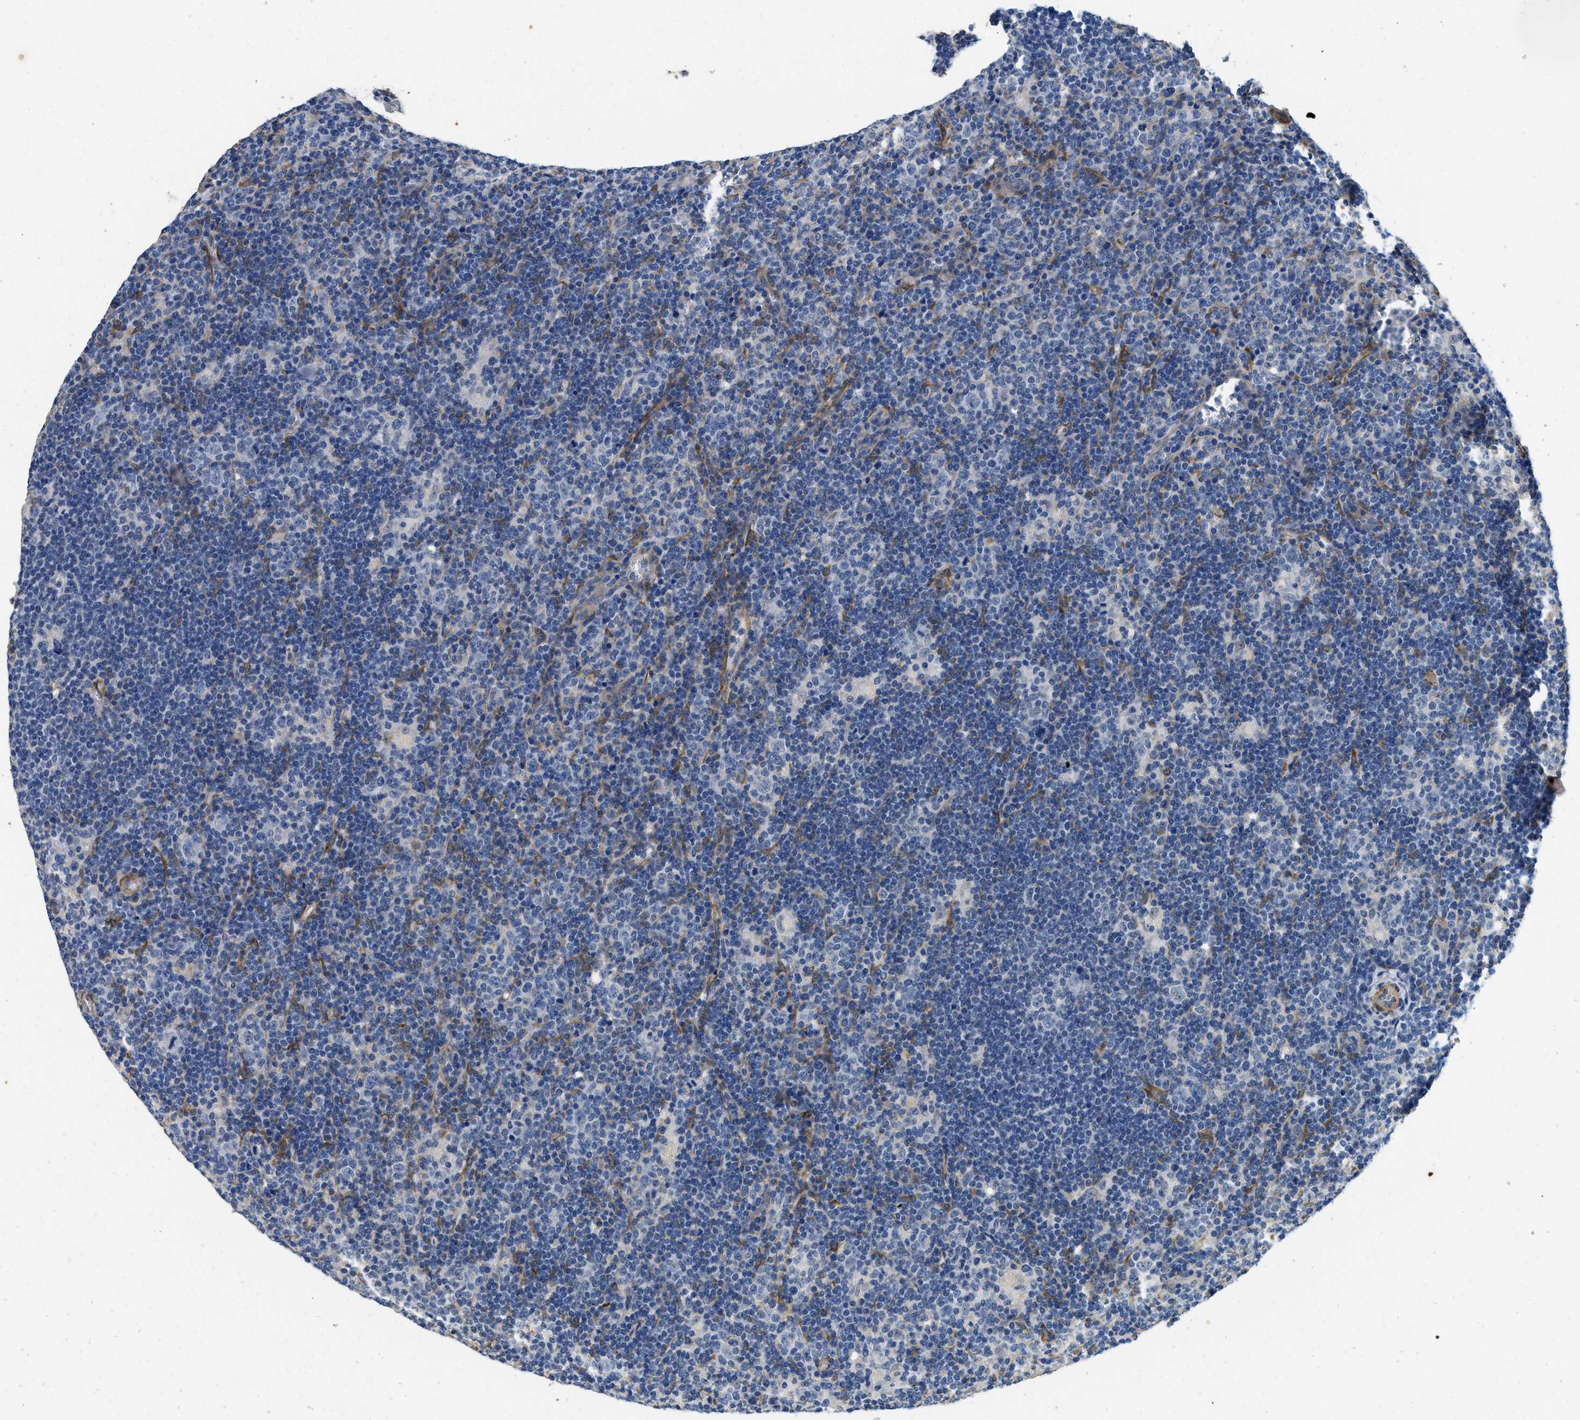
{"staining": {"intensity": "negative", "quantity": "none", "location": "none"}, "tissue": "lymphoma", "cell_type": "Tumor cells", "image_type": "cancer", "snomed": [{"axis": "morphology", "description": "Hodgkin's disease, NOS"}, {"axis": "topography", "description": "Lymph node"}], "caption": "A high-resolution photomicrograph shows immunohistochemistry (IHC) staining of lymphoma, which demonstrates no significant staining in tumor cells.", "gene": "RAPH1", "patient": {"sex": "female", "age": 57}}